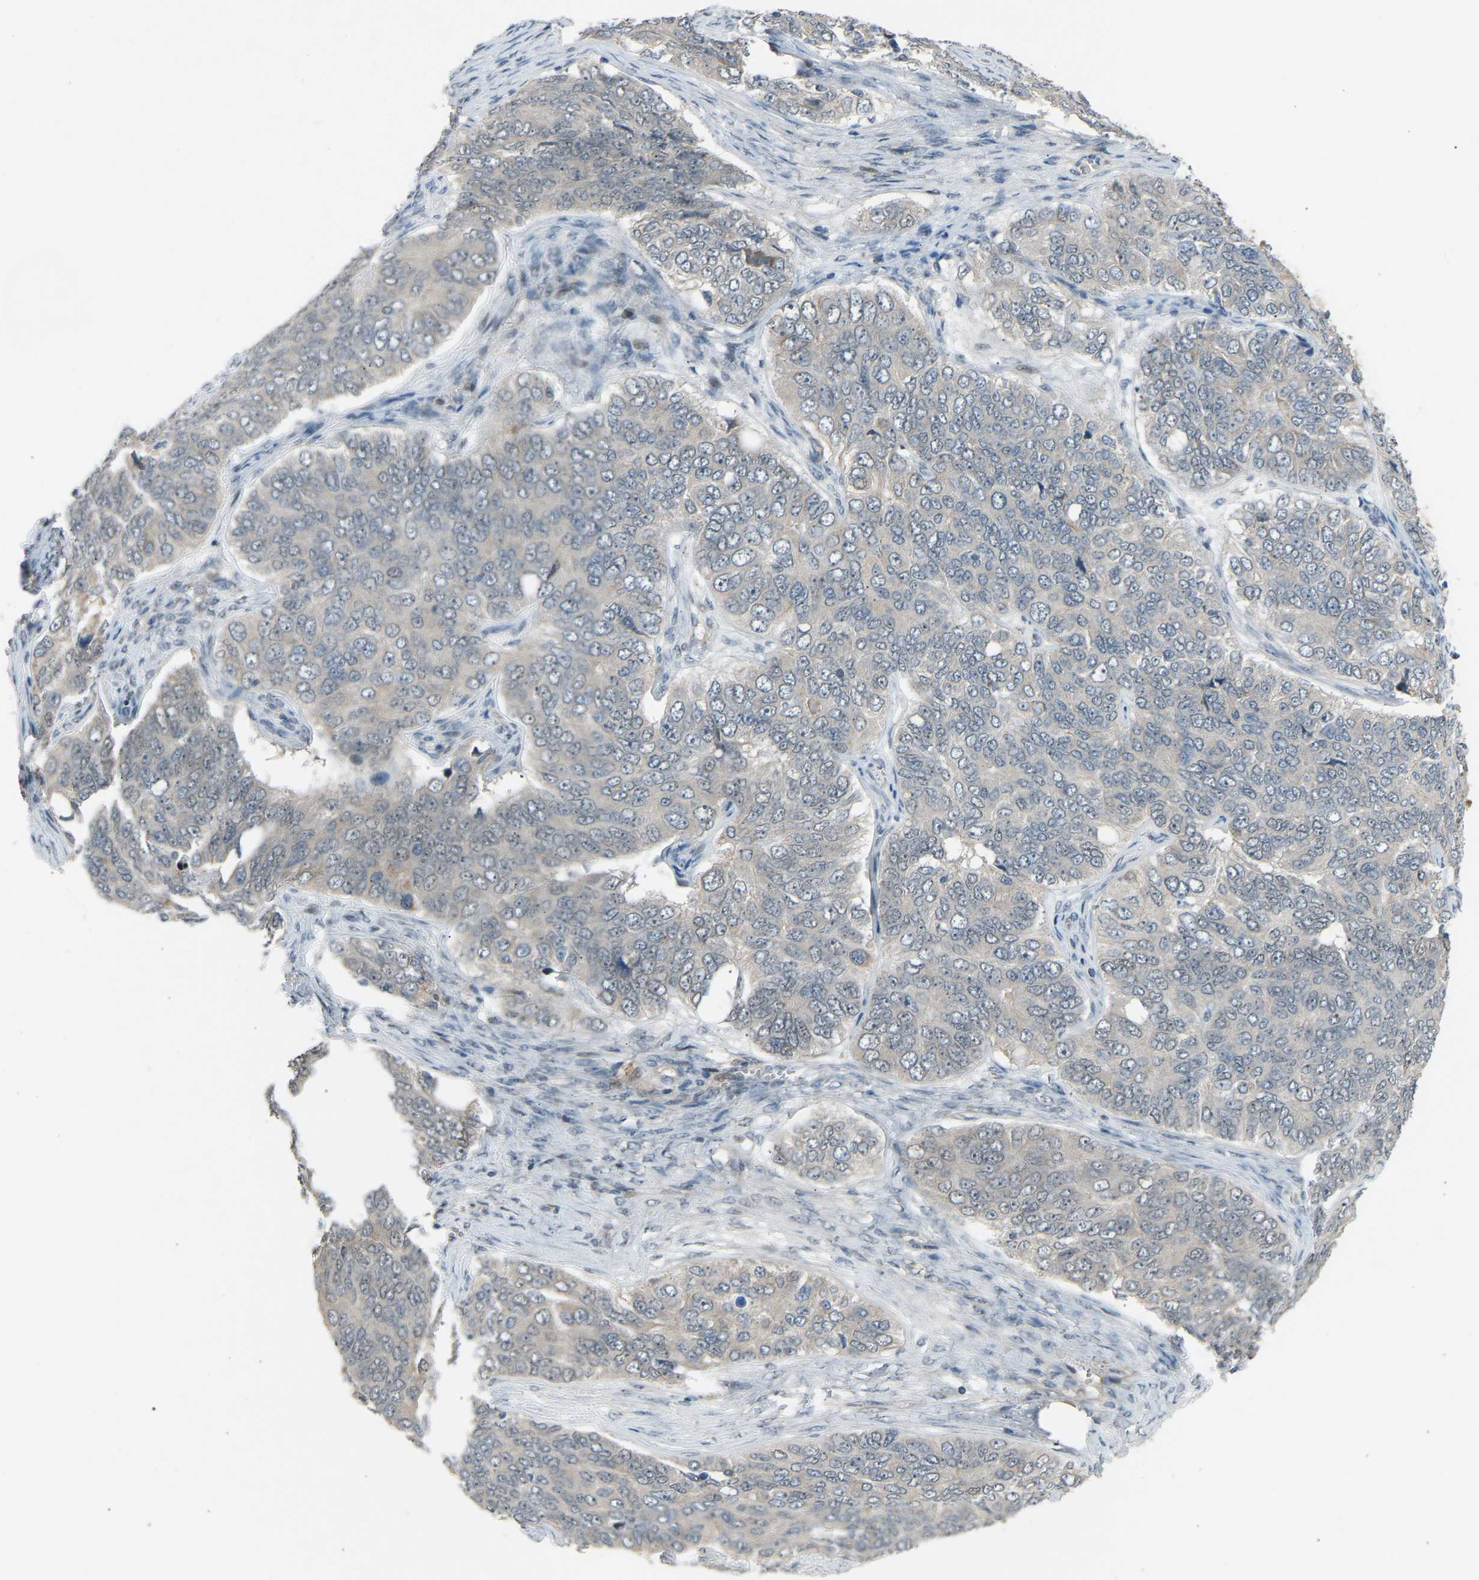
{"staining": {"intensity": "negative", "quantity": "none", "location": "none"}, "tissue": "ovarian cancer", "cell_type": "Tumor cells", "image_type": "cancer", "snomed": [{"axis": "morphology", "description": "Carcinoma, endometroid"}, {"axis": "topography", "description": "Ovary"}], "caption": "There is no significant expression in tumor cells of ovarian cancer.", "gene": "VPS41", "patient": {"sex": "female", "age": 51}}